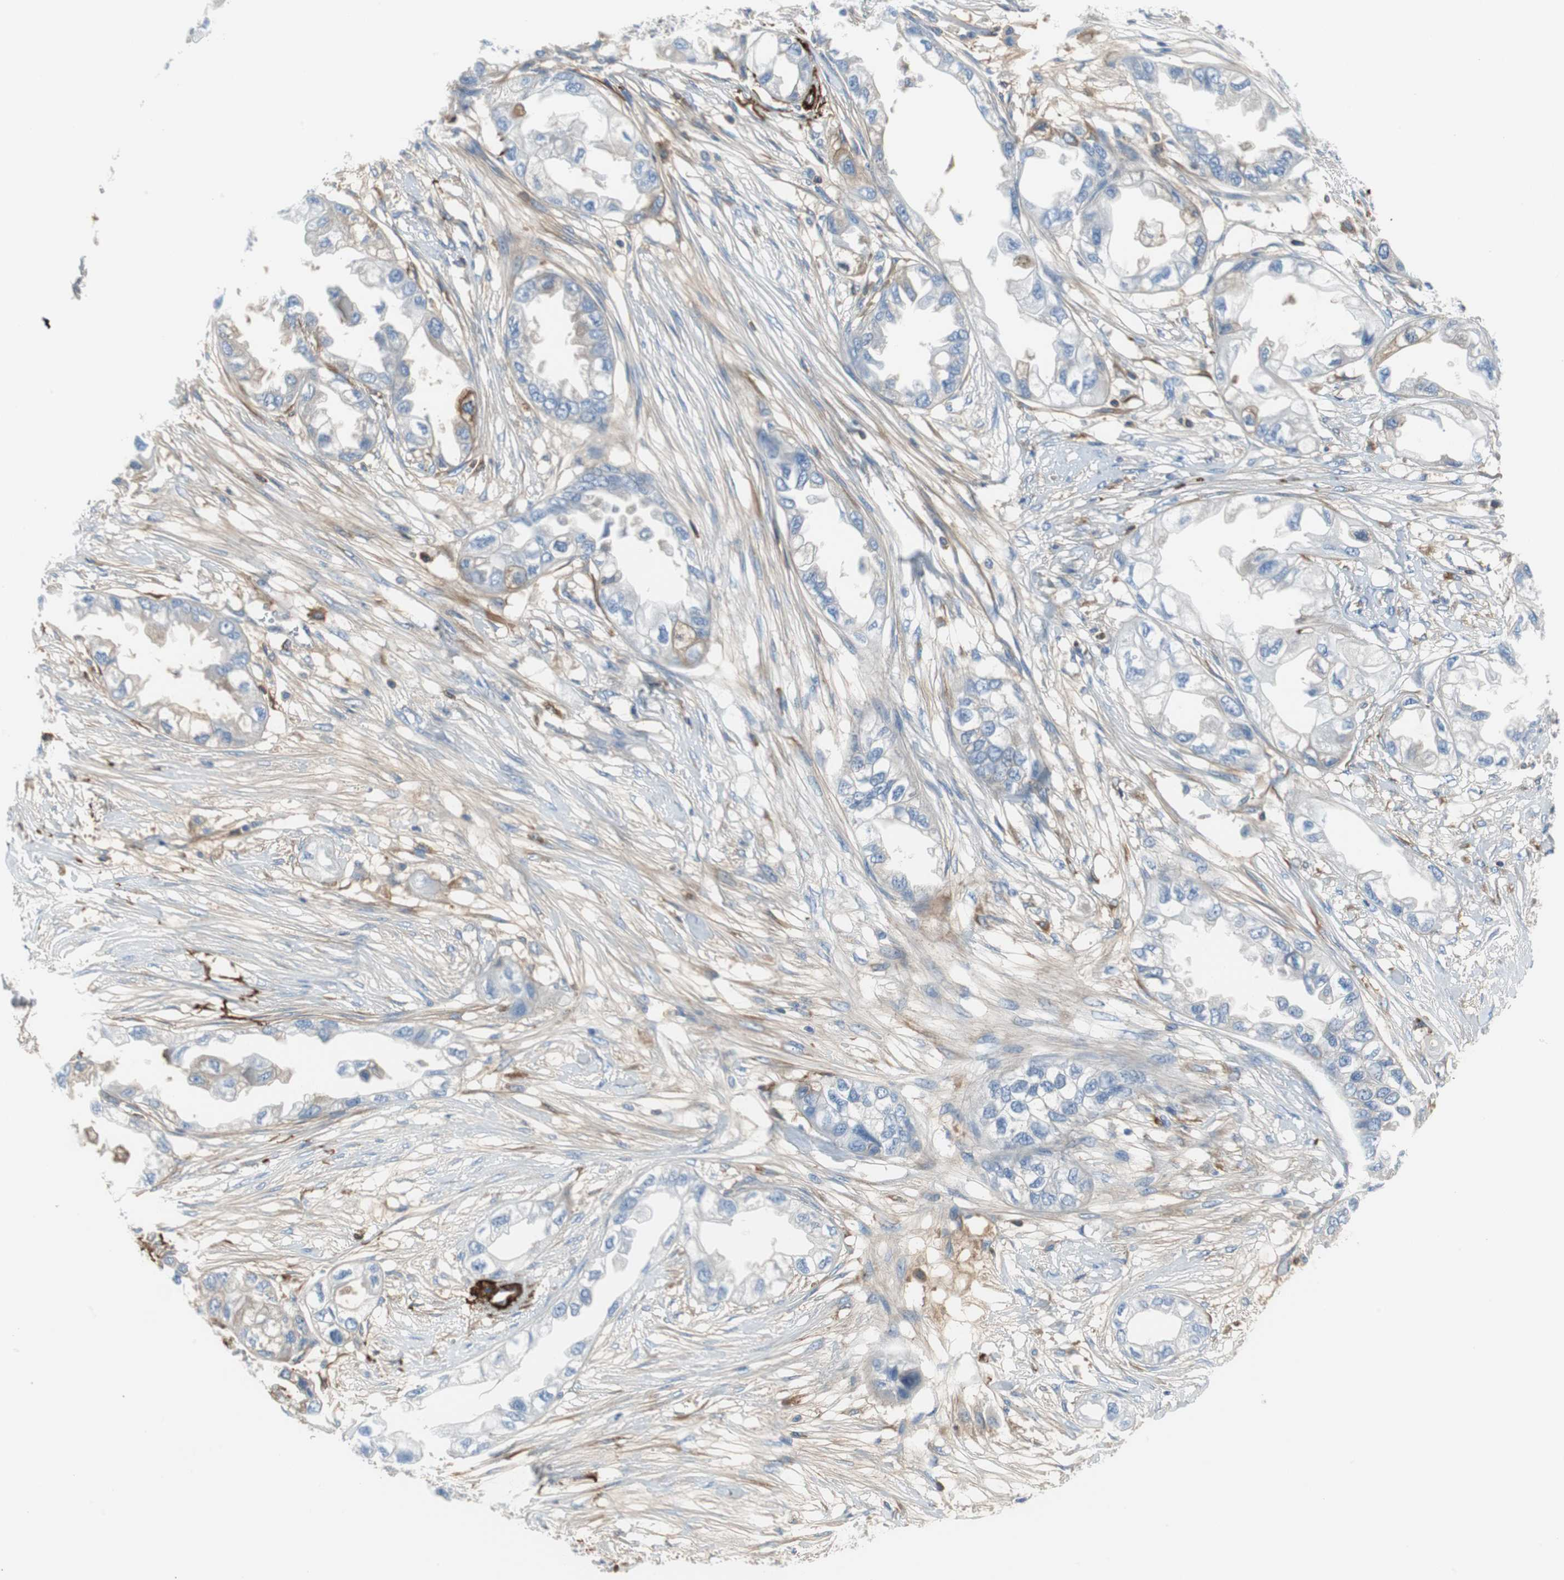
{"staining": {"intensity": "moderate", "quantity": "<25%", "location": "cytoplasmic/membranous"}, "tissue": "endometrial cancer", "cell_type": "Tumor cells", "image_type": "cancer", "snomed": [{"axis": "morphology", "description": "Adenocarcinoma, NOS"}, {"axis": "topography", "description": "Endometrium"}], "caption": "Protein expression analysis of human endometrial adenocarcinoma reveals moderate cytoplasmic/membranous staining in about <25% of tumor cells.", "gene": "APCS", "patient": {"sex": "female", "age": 67}}